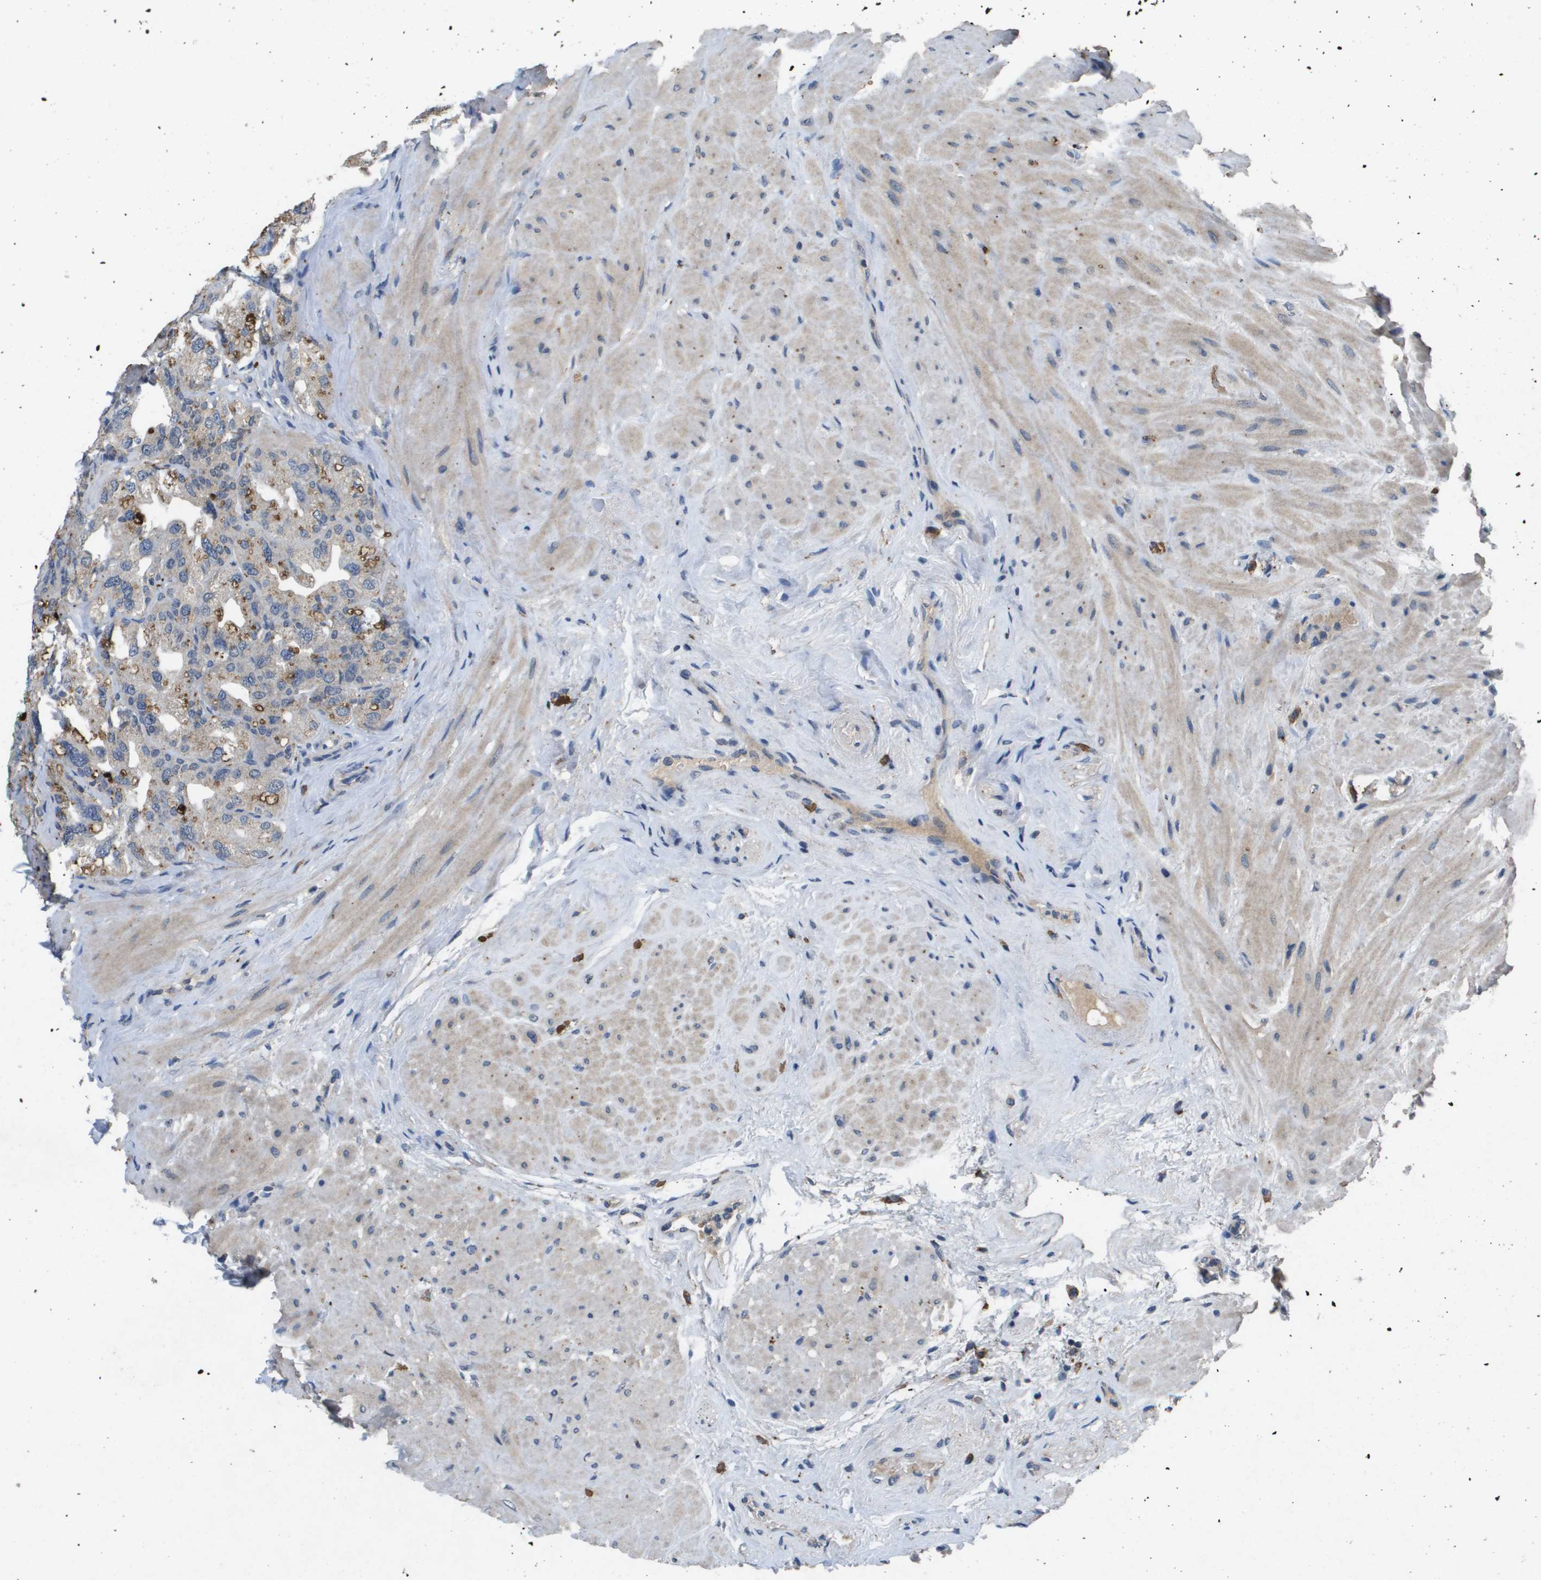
{"staining": {"intensity": "strong", "quantity": "<25%", "location": "cytoplasmic/membranous"}, "tissue": "seminal vesicle", "cell_type": "Glandular cells", "image_type": "normal", "snomed": [{"axis": "morphology", "description": "Normal tissue, NOS"}, {"axis": "topography", "description": "Seminal veicle"}], "caption": "Protein staining by immunohistochemistry displays strong cytoplasmic/membranous expression in approximately <25% of glandular cells in normal seminal vesicle.", "gene": "PROC", "patient": {"sex": "male", "age": 68}}